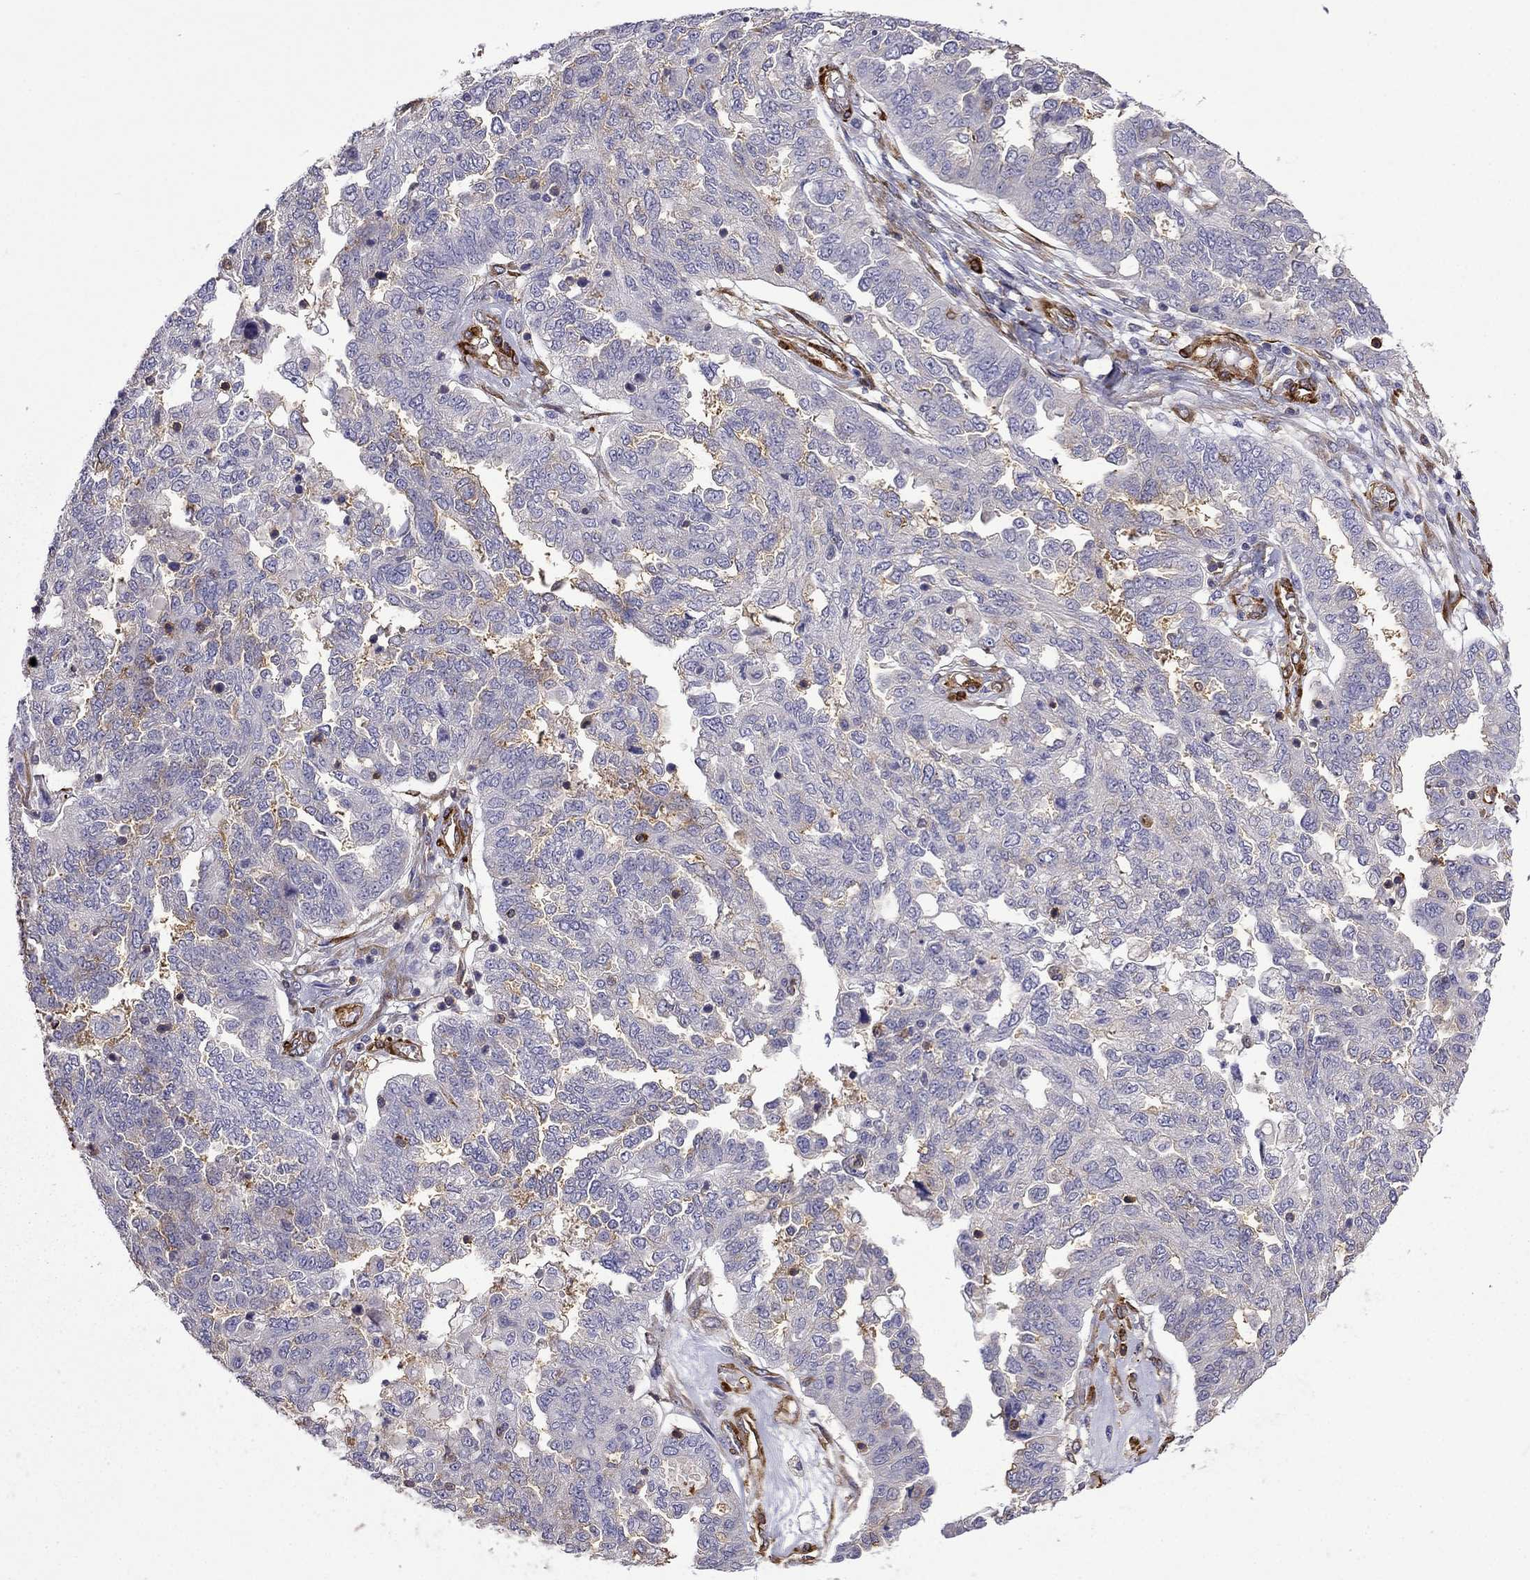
{"staining": {"intensity": "weak", "quantity": "25%-75%", "location": "cytoplasmic/membranous"}, "tissue": "ovarian cancer", "cell_type": "Tumor cells", "image_type": "cancer", "snomed": [{"axis": "morphology", "description": "Cystadenocarcinoma, serous, NOS"}, {"axis": "topography", "description": "Ovary"}], "caption": "A photomicrograph showing weak cytoplasmic/membranous positivity in approximately 25%-75% of tumor cells in ovarian serous cystadenocarcinoma, as visualized by brown immunohistochemical staining.", "gene": "MAP4", "patient": {"sex": "female", "age": 67}}